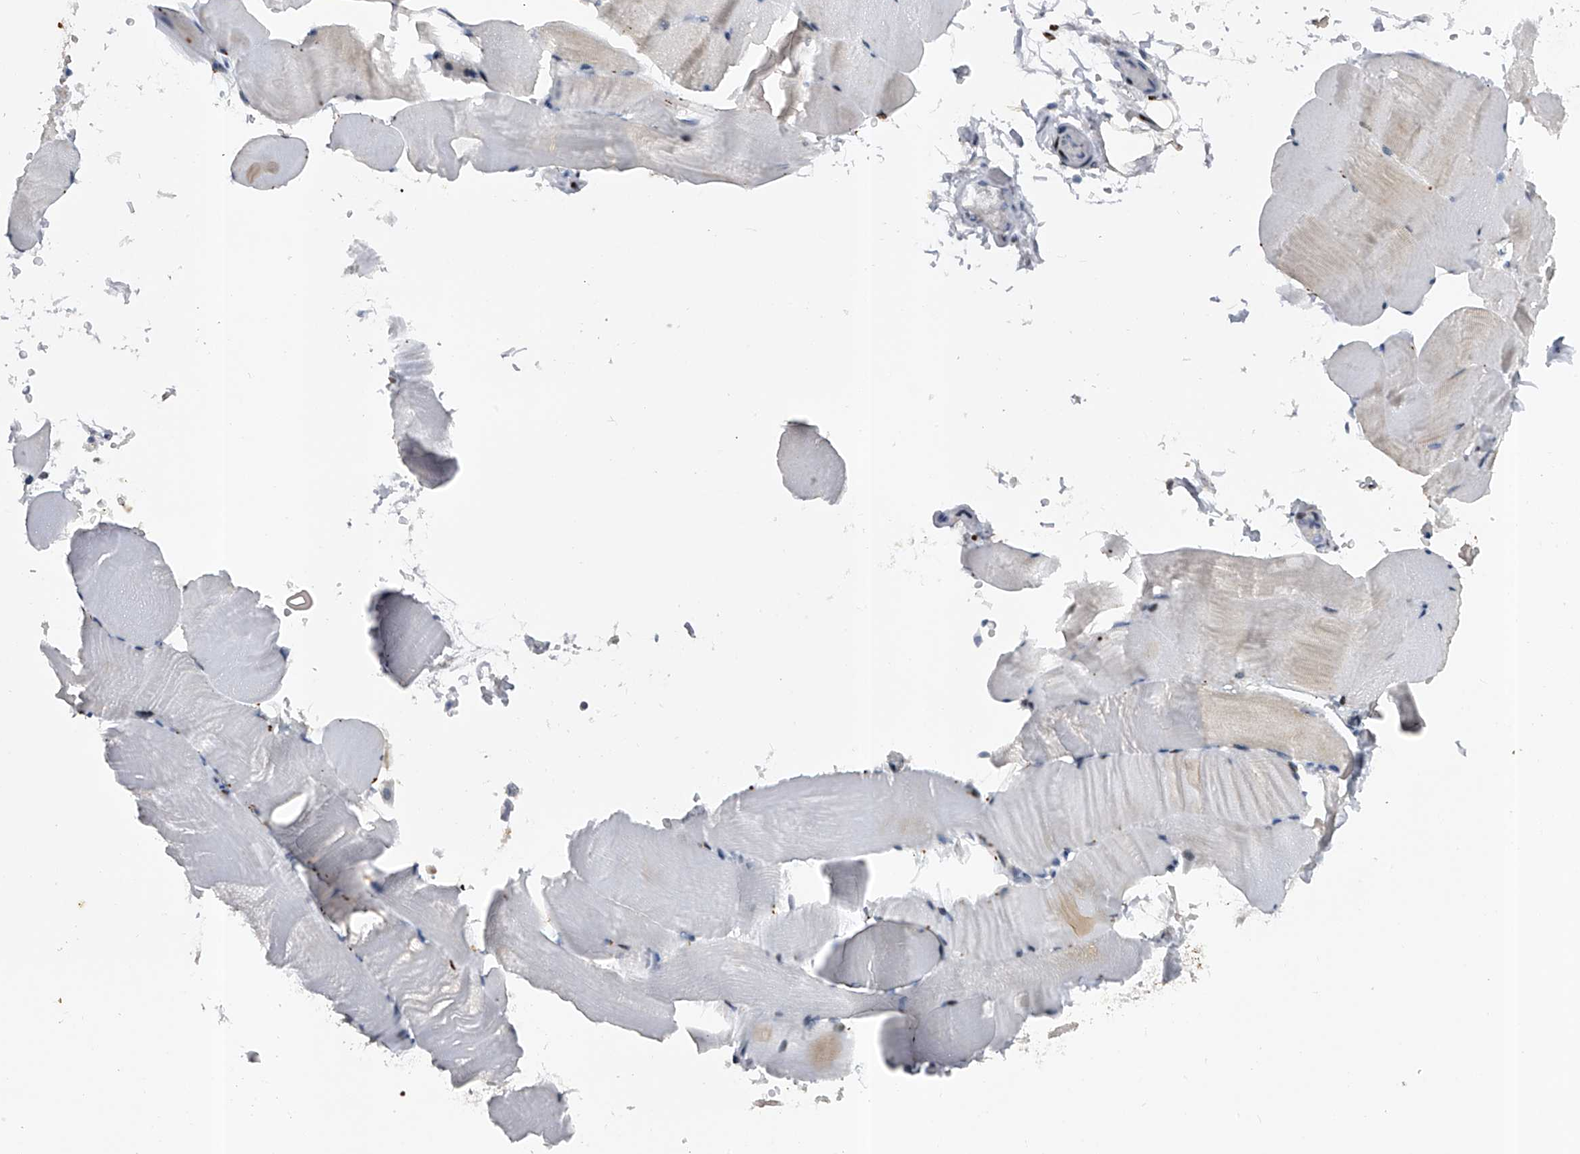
{"staining": {"intensity": "negative", "quantity": "none", "location": "none"}, "tissue": "skeletal muscle", "cell_type": "Myocytes", "image_type": "normal", "snomed": [{"axis": "morphology", "description": "Normal tissue, NOS"}, {"axis": "topography", "description": "Skeletal muscle"}, {"axis": "topography", "description": "Parathyroid gland"}], "caption": "Immunohistochemistry (IHC) micrograph of benign skeletal muscle: skeletal muscle stained with DAB (3,3'-diaminobenzidine) demonstrates no significant protein expression in myocytes.", "gene": "RWDD2A", "patient": {"sex": "female", "age": 37}}